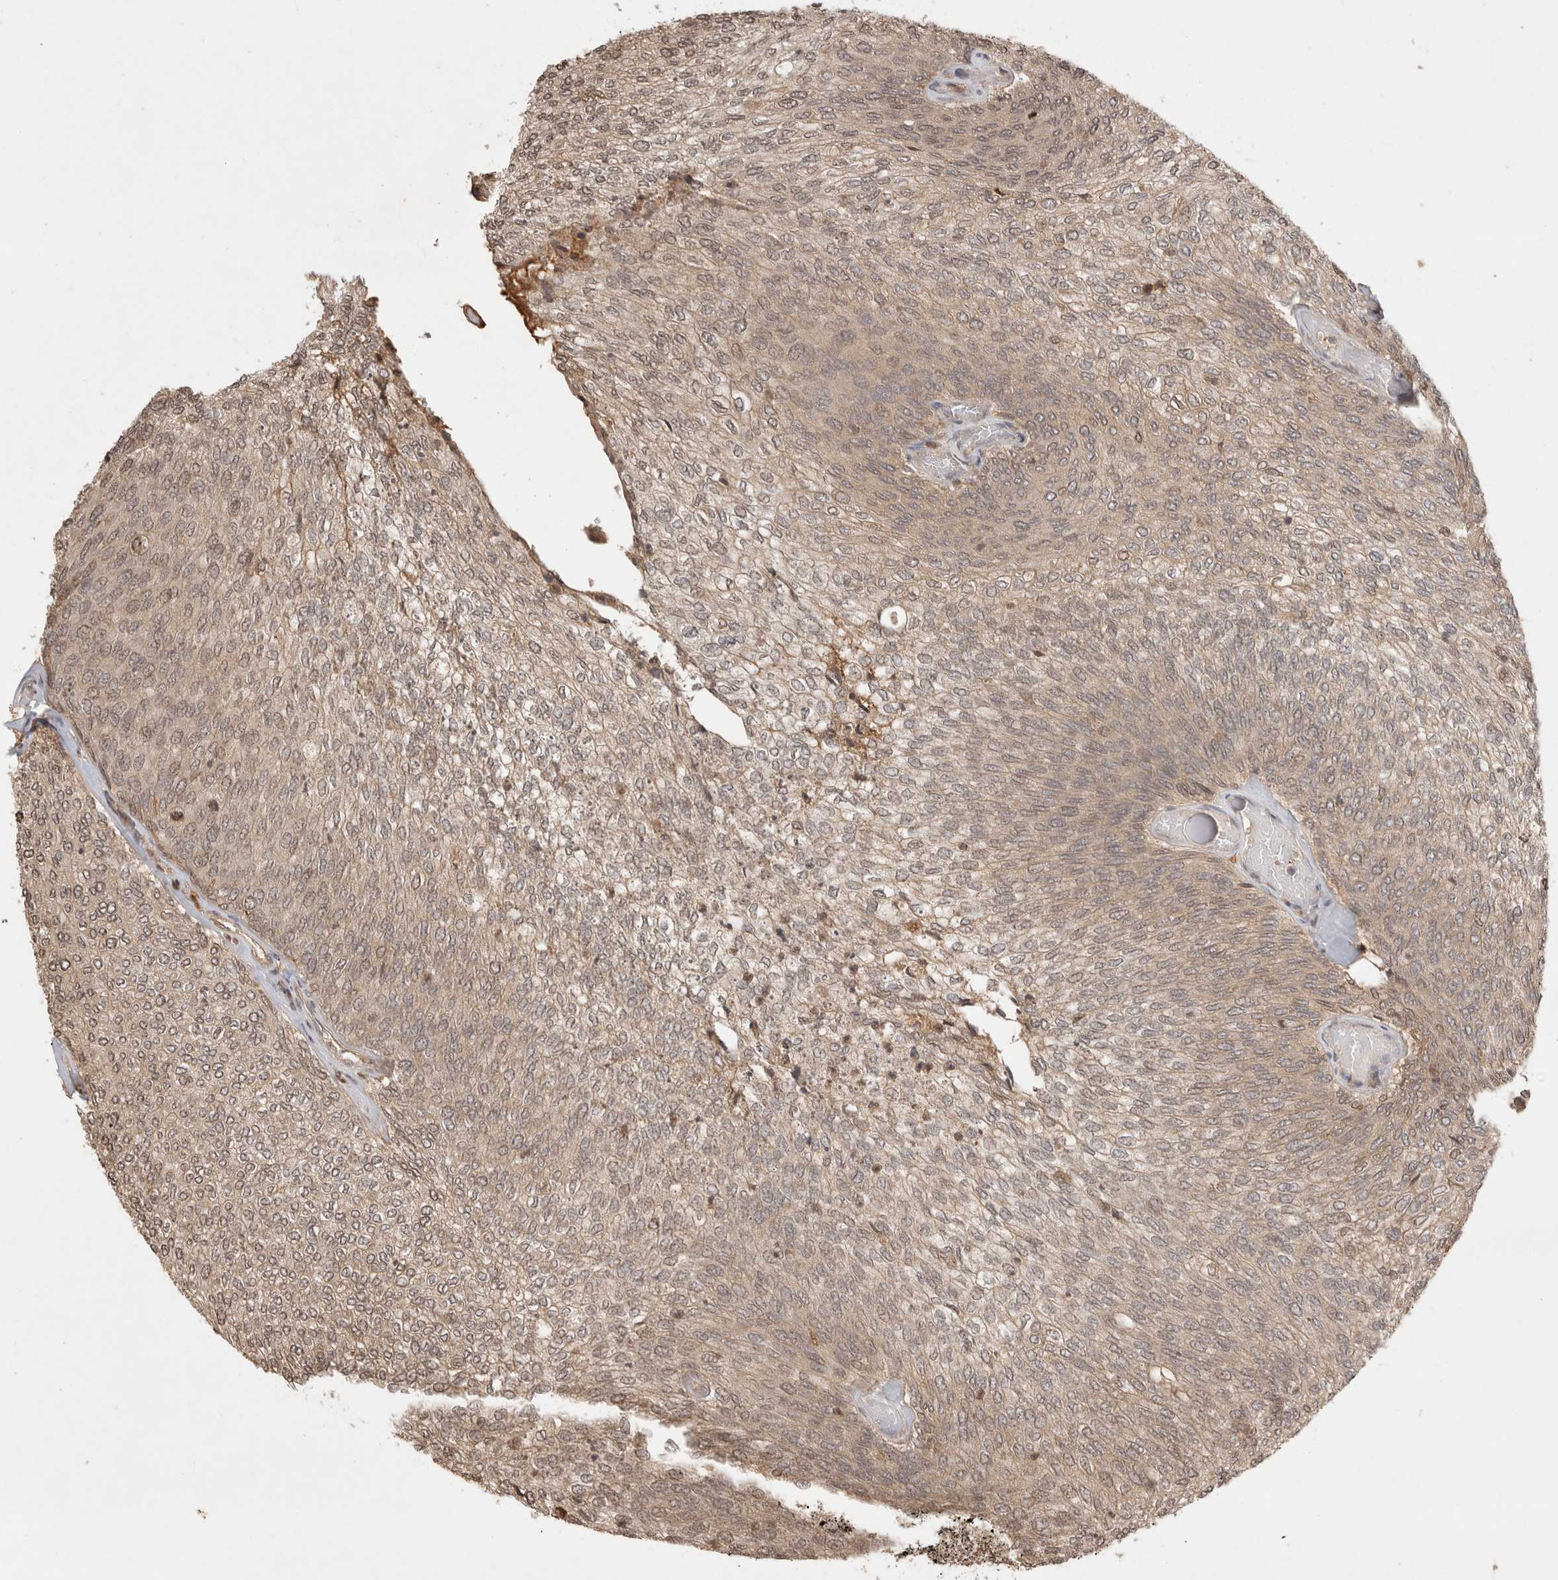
{"staining": {"intensity": "moderate", "quantity": ">75%", "location": "cytoplasmic/membranous,nuclear"}, "tissue": "urothelial cancer", "cell_type": "Tumor cells", "image_type": "cancer", "snomed": [{"axis": "morphology", "description": "Urothelial carcinoma, Low grade"}, {"axis": "topography", "description": "Urinary bladder"}], "caption": "This is a micrograph of immunohistochemistry (IHC) staining of urothelial cancer, which shows moderate positivity in the cytoplasmic/membranous and nuclear of tumor cells.", "gene": "PRMT3", "patient": {"sex": "female", "age": 79}}